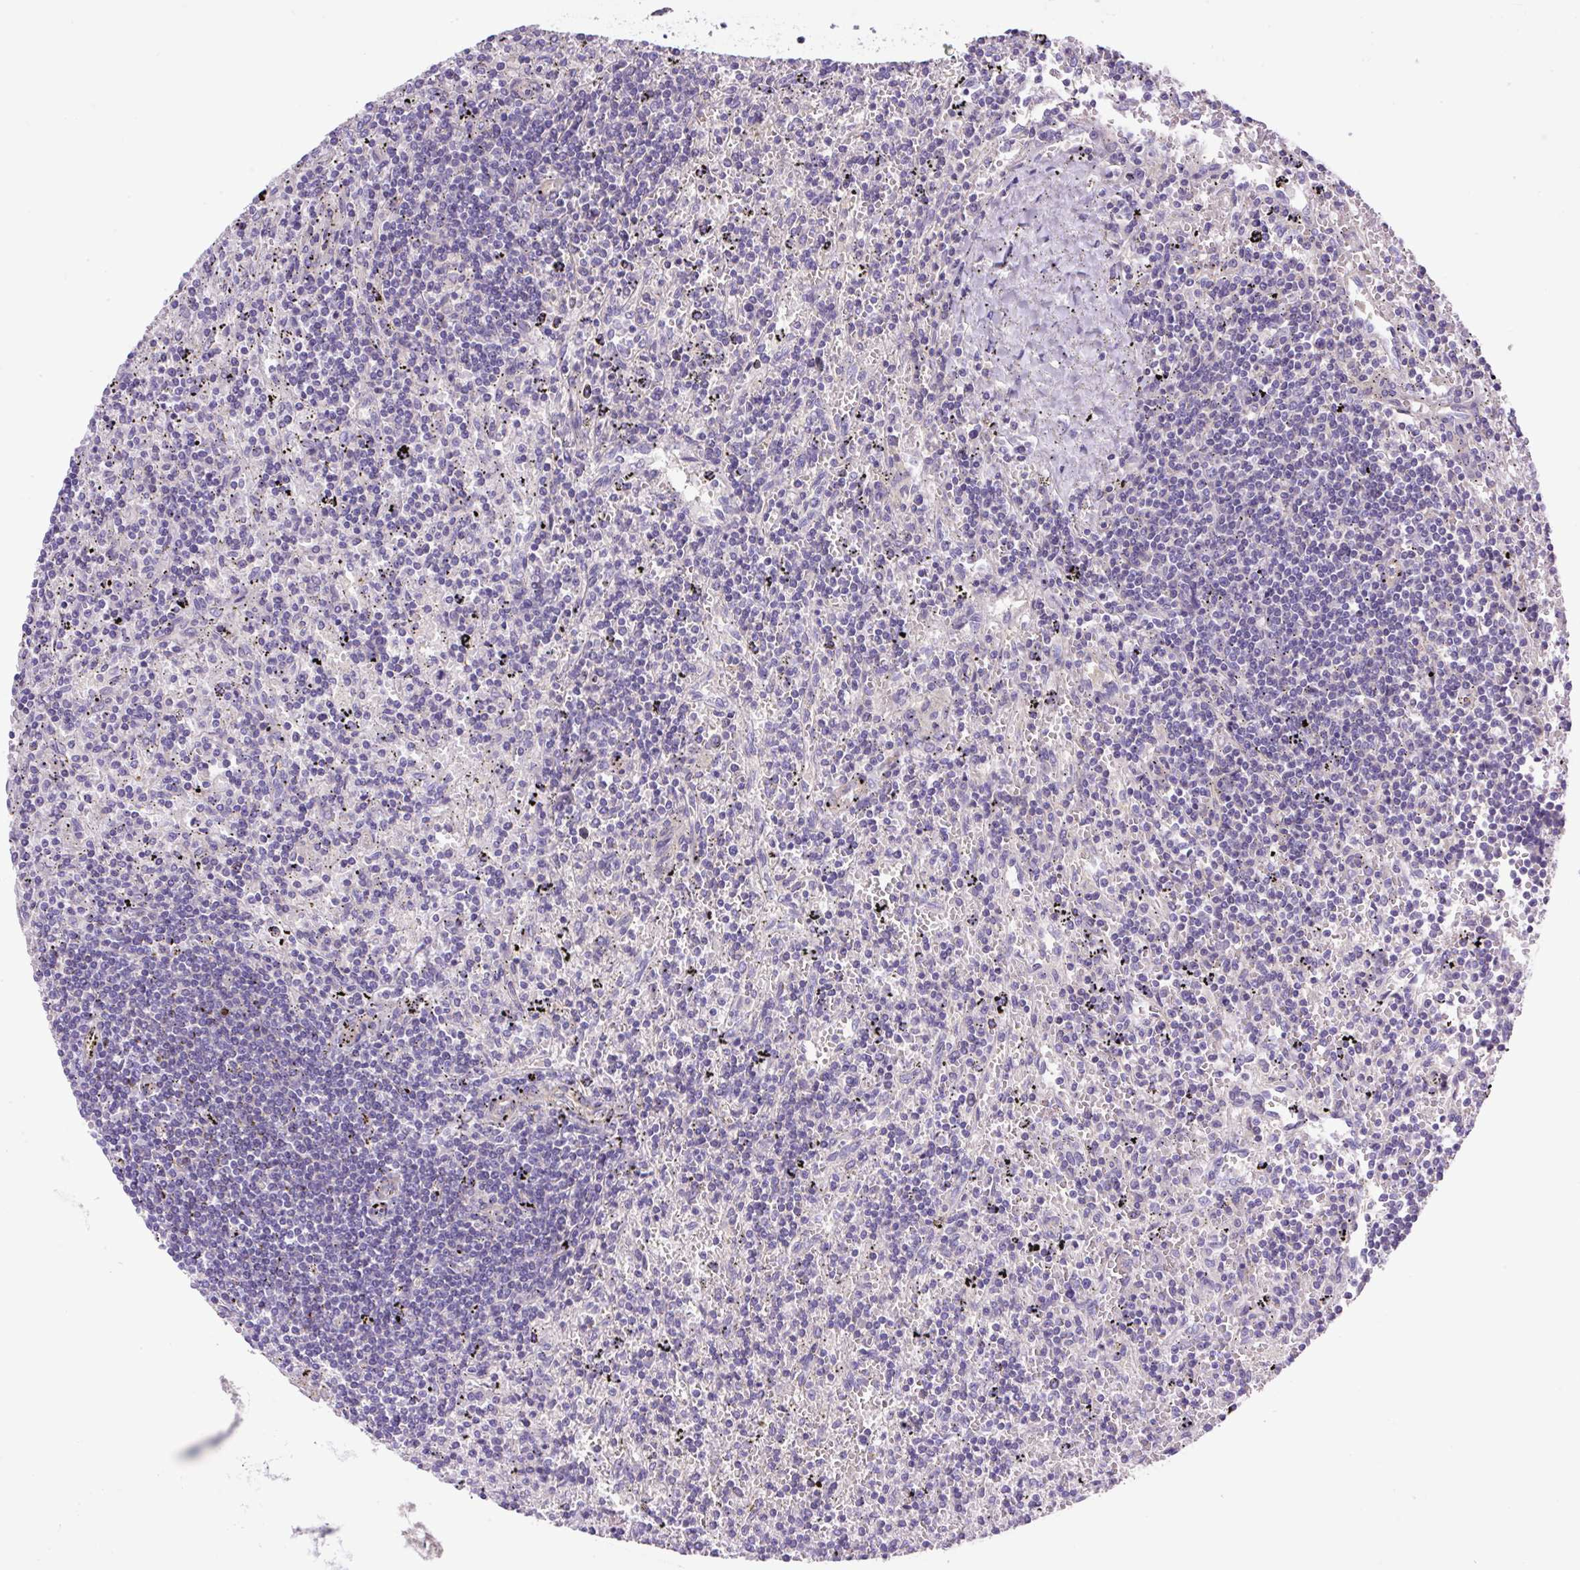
{"staining": {"intensity": "negative", "quantity": "none", "location": "none"}, "tissue": "lymphoma", "cell_type": "Tumor cells", "image_type": "cancer", "snomed": [{"axis": "morphology", "description": "Malignant lymphoma, non-Hodgkin's type, Low grade"}, {"axis": "topography", "description": "Spleen"}], "caption": "This histopathology image is of lymphoma stained with IHC to label a protein in brown with the nuclei are counter-stained blue. There is no staining in tumor cells.", "gene": "NPTN", "patient": {"sex": "male", "age": 76}}